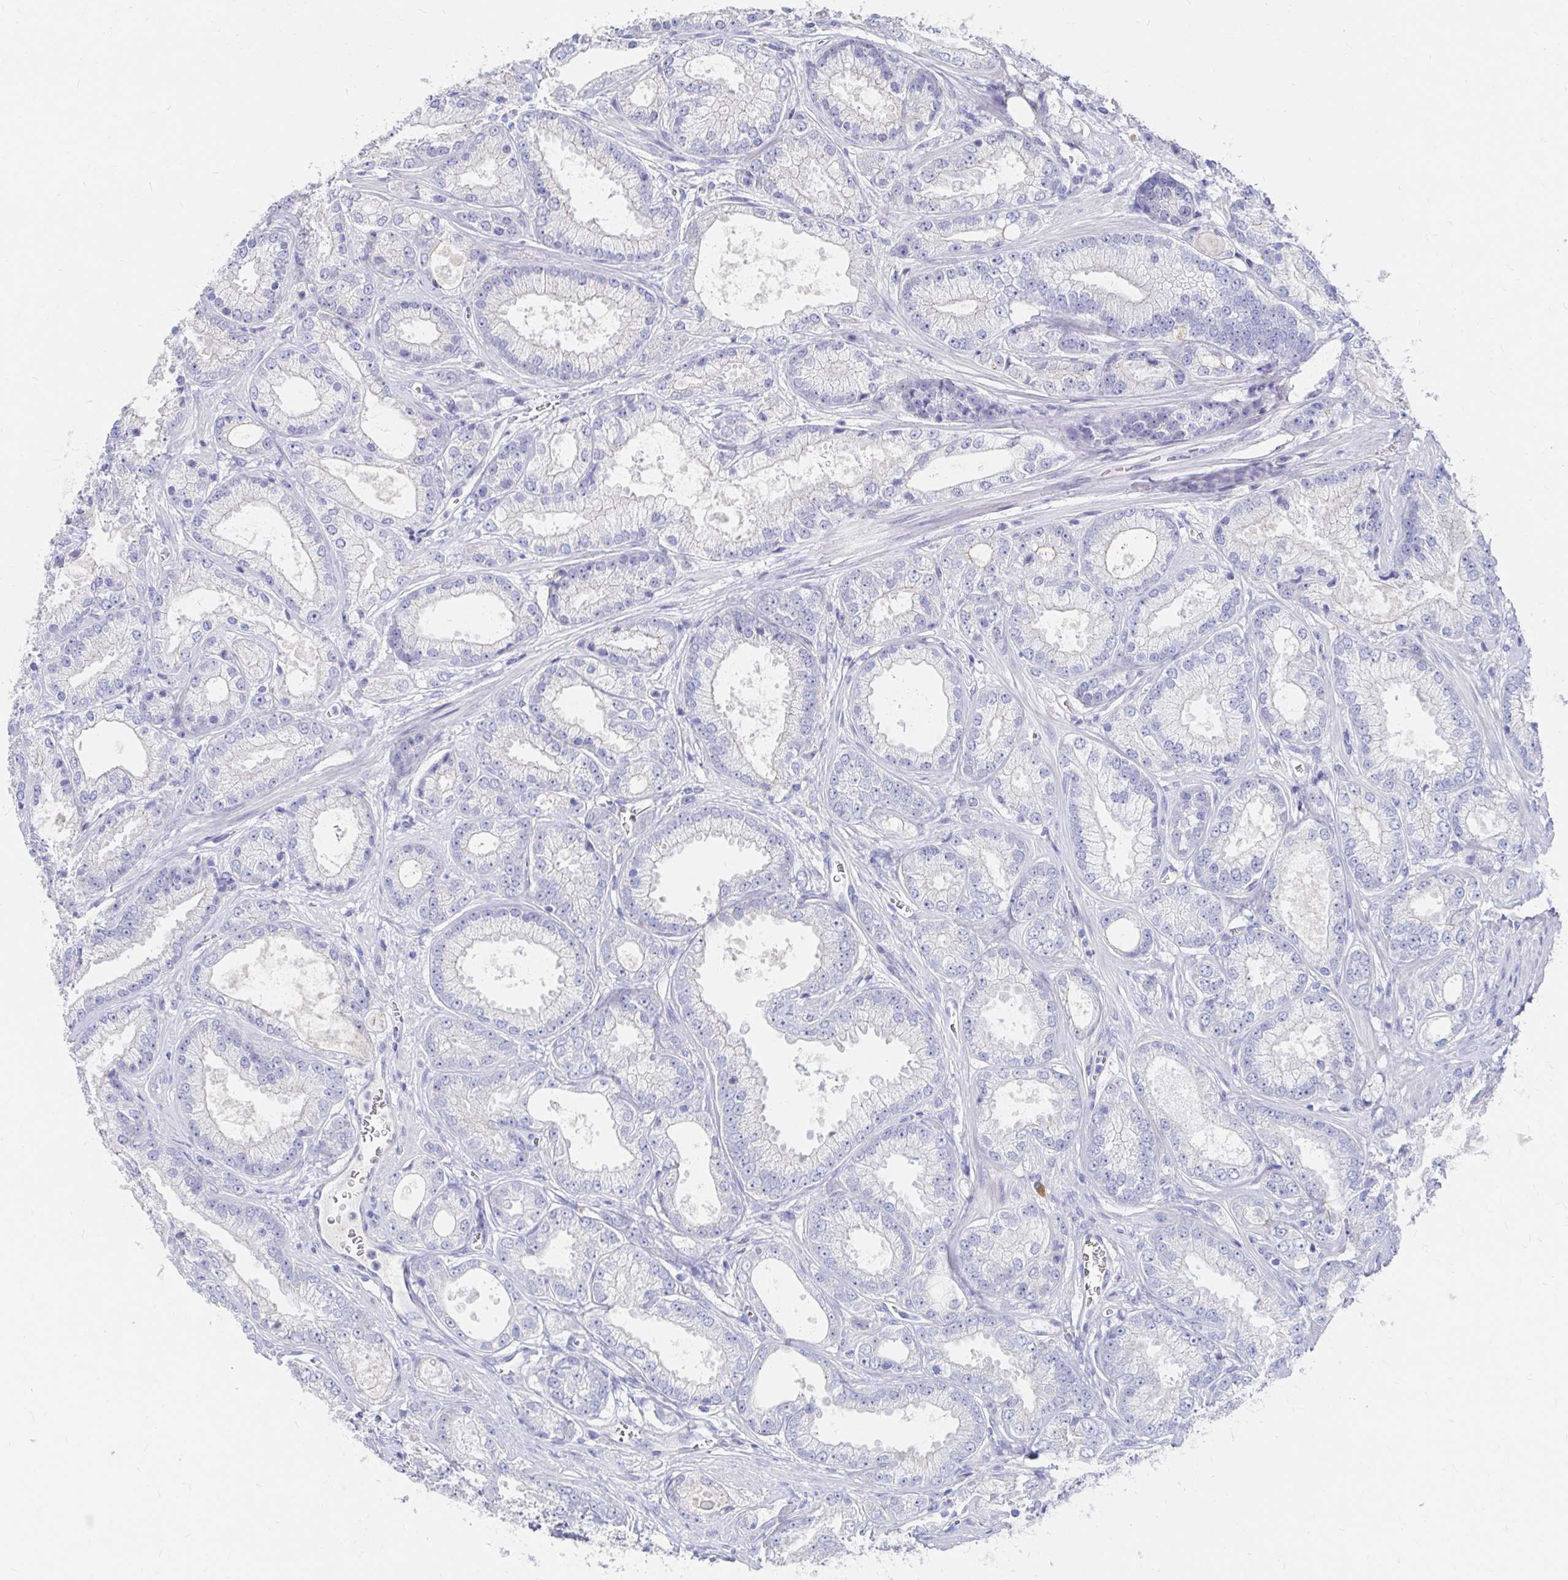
{"staining": {"intensity": "negative", "quantity": "none", "location": "none"}, "tissue": "prostate cancer", "cell_type": "Tumor cells", "image_type": "cancer", "snomed": [{"axis": "morphology", "description": "Adenocarcinoma, High grade"}, {"axis": "topography", "description": "Prostate"}], "caption": "A photomicrograph of human adenocarcinoma (high-grade) (prostate) is negative for staining in tumor cells. The staining was performed using DAB (3,3'-diaminobenzidine) to visualize the protein expression in brown, while the nuclei were stained in blue with hematoxylin (Magnification: 20x).", "gene": "LAMC3", "patient": {"sex": "male", "age": 67}}